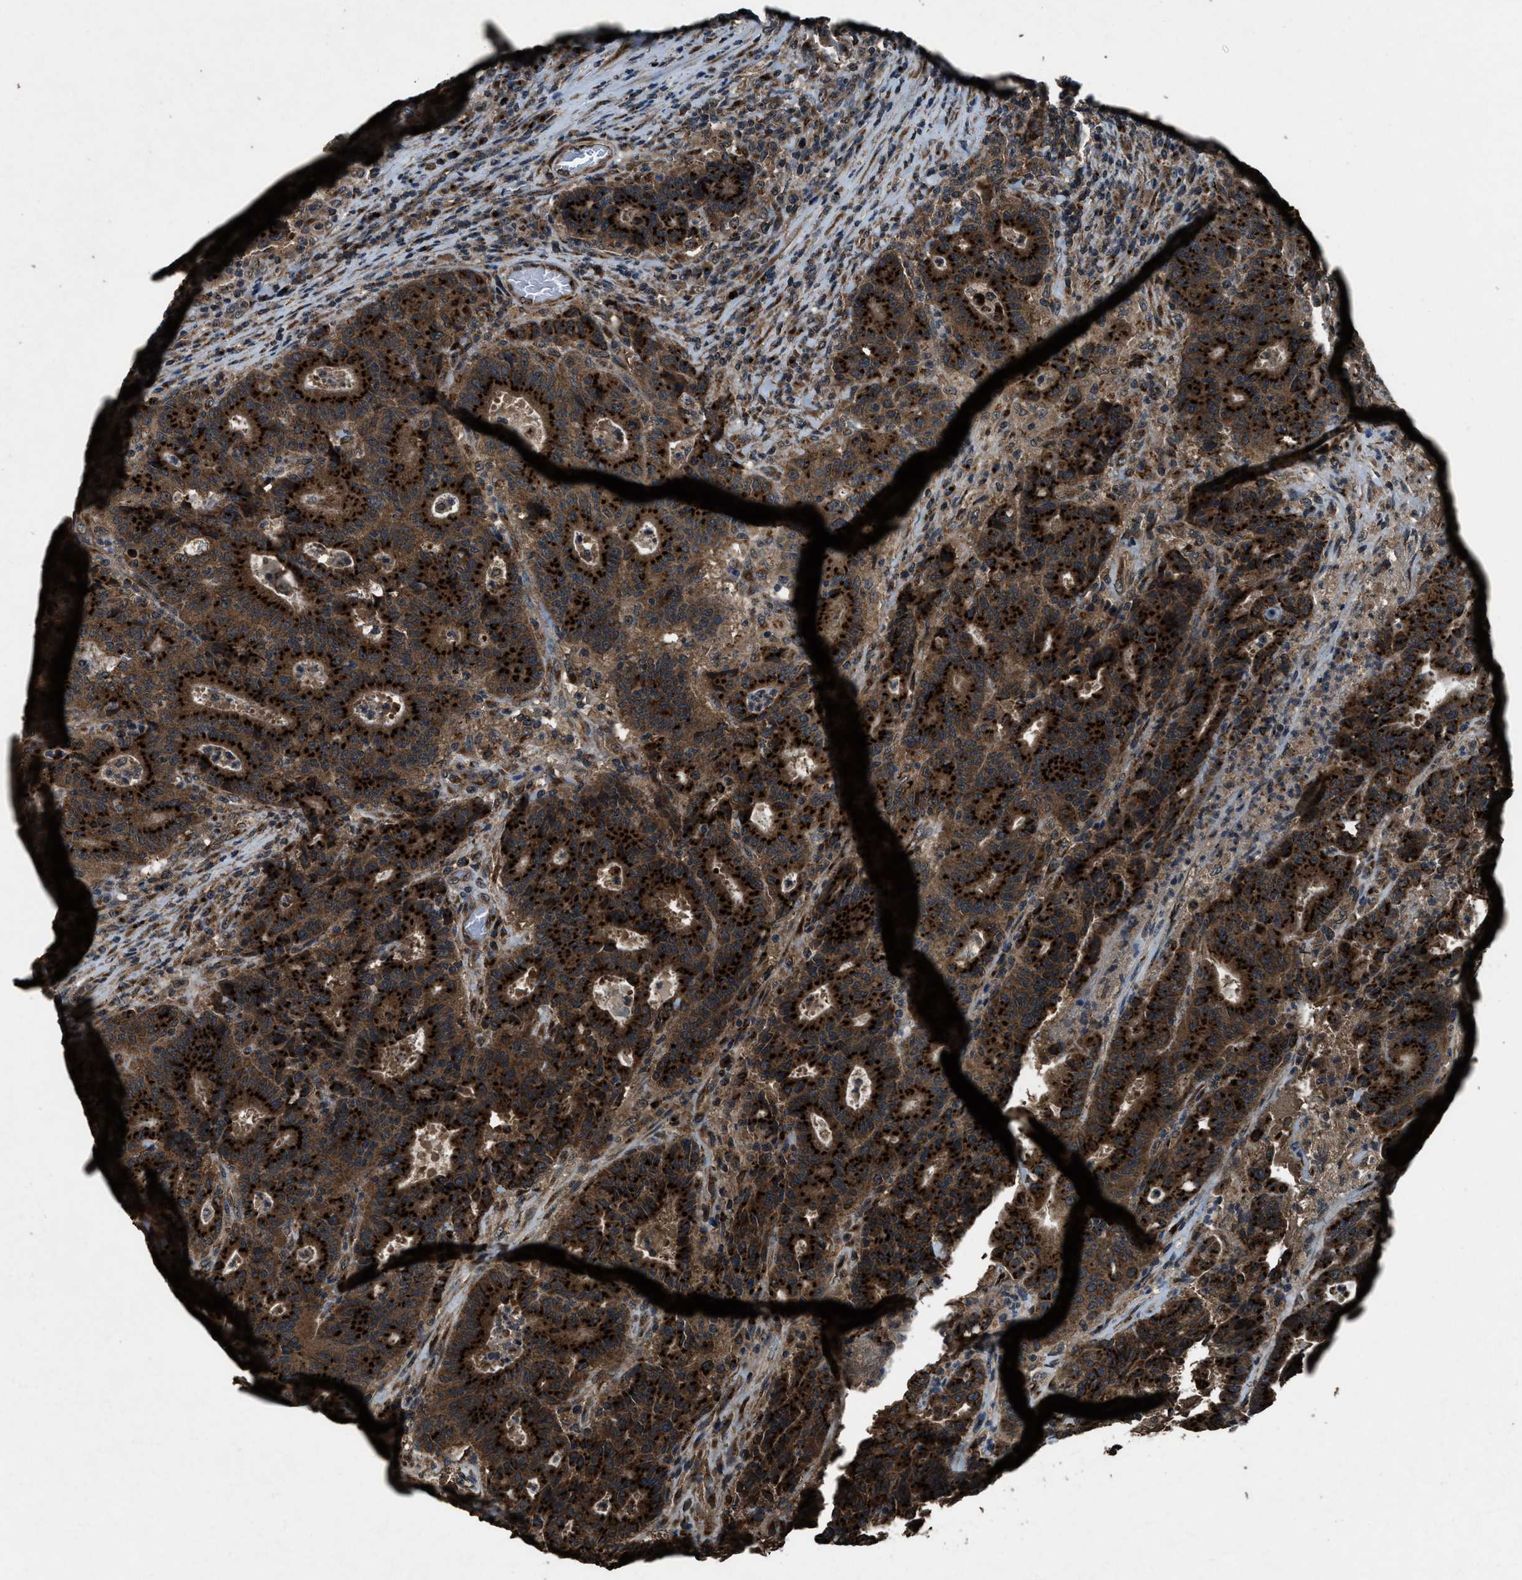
{"staining": {"intensity": "strong", "quantity": ">75%", "location": "cytoplasmic/membranous"}, "tissue": "colorectal cancer", "cell_type": "Tumor cells", "image_type": "cancer", "snomed": [{"axis": "morphology", "description": "Adenocarcinoma, NOS"}, {"axis": "topography", "description": "Colon"}], "caption": "IHC of adenocarcinoma (colorectal) demonstrates high levels of strong cytoplasmic/membranous positivity in about >75% of tumor cells. Immunohistochemistry (ihc) stains the protein of interest in brown and the nuclei are stained blue.", "gene": "SLC38A10", "patient": {"sex": "female", "age": 75}}